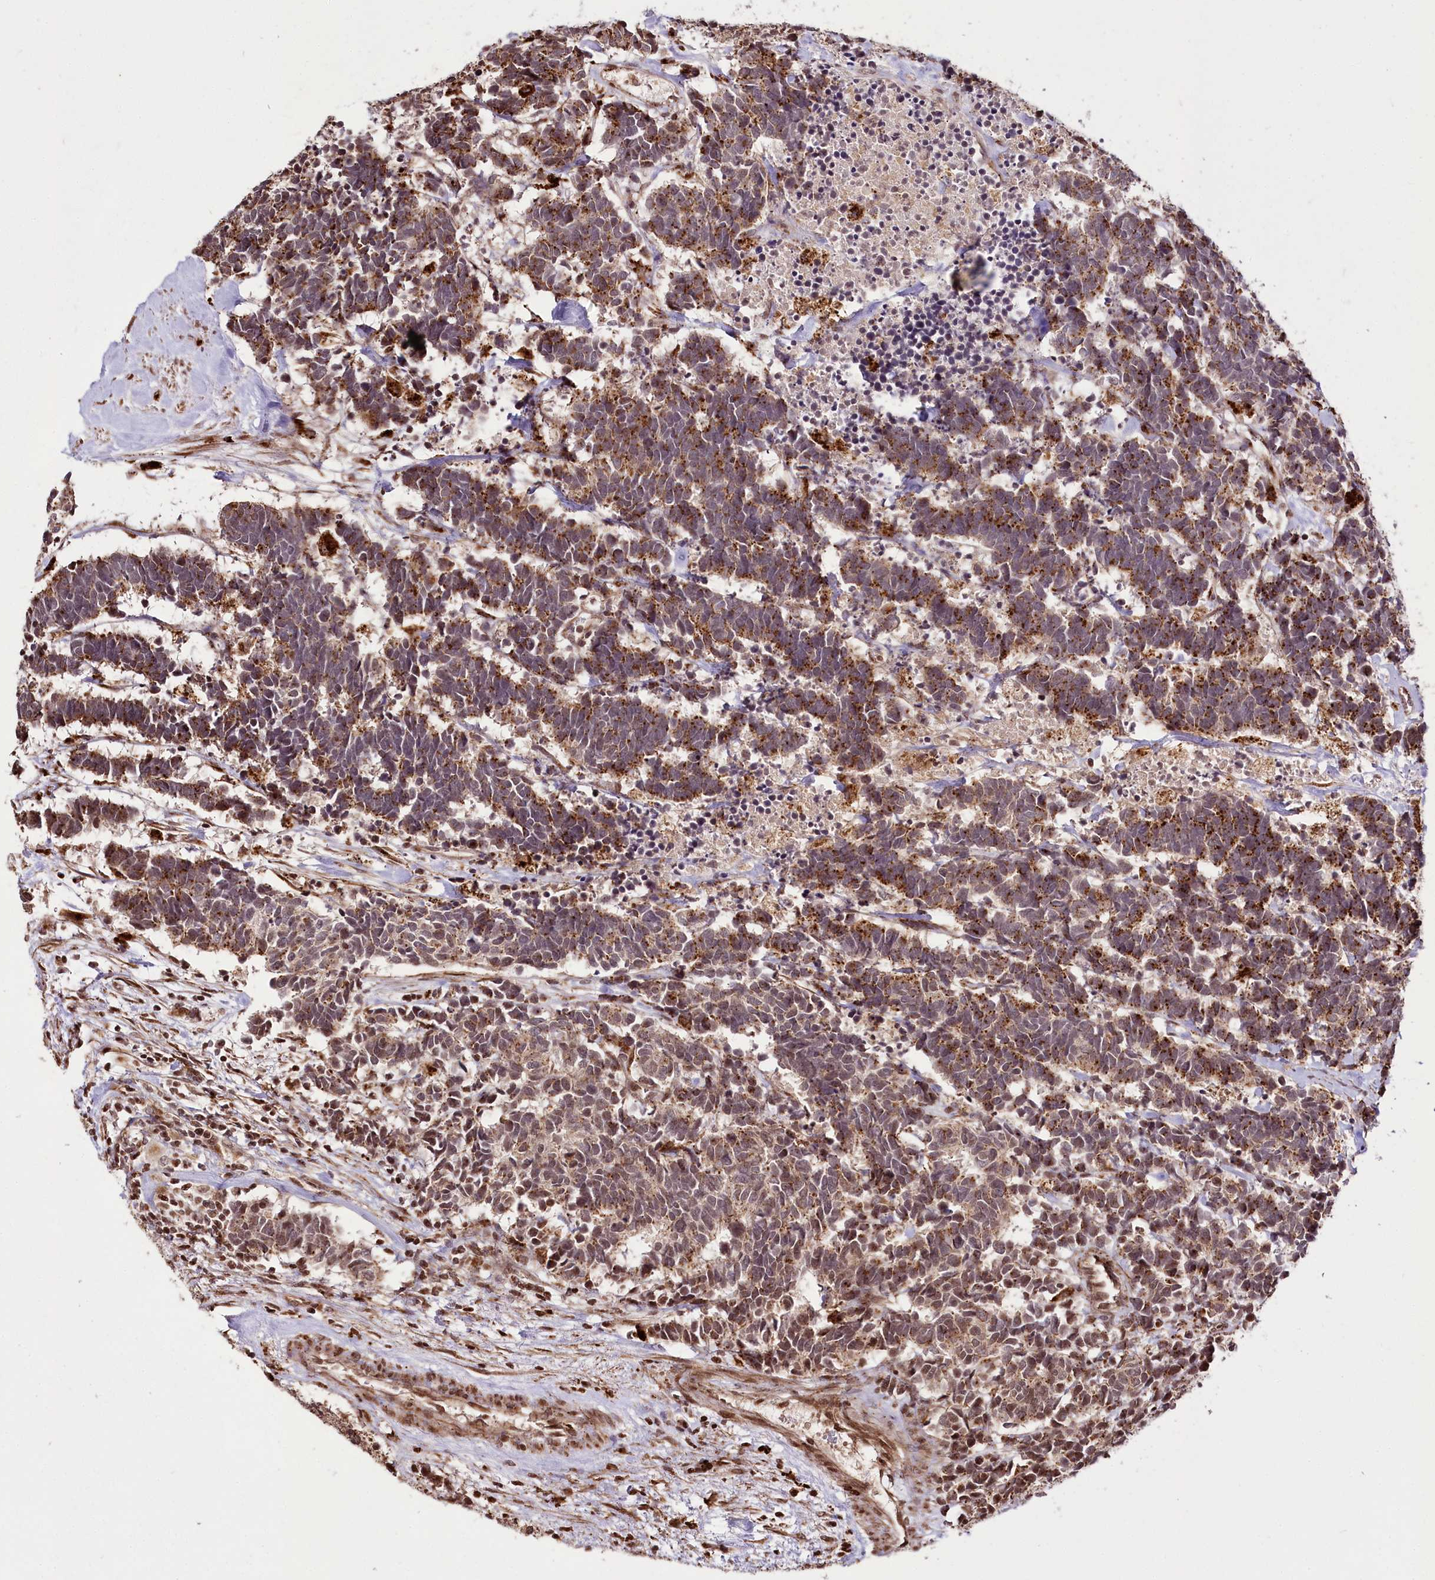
{"staining": {"intensity": "moderate", "quantity": ">75%", "location": "cytoplasmic/membranous"}, "tissue": "carcinoid", "cell_type": "Tumor cells", "image_type": "cancer", "snomed": [{"axis": "morphology", "description": "Carcinoma, NOS"}, {"axis": "morphology", "description": "Carcinoid, malignant, NOS"}, {"axis": "topography", "description": "Urinary bladder"}], "caption": "Protein analysis of malignant carcinoid tissue reveals moderate cytoplasmic/membranous positivity in about >75% of tumor cells.", "gene": "HOXC8", "patient": {"sex": "male", "age": 57}}